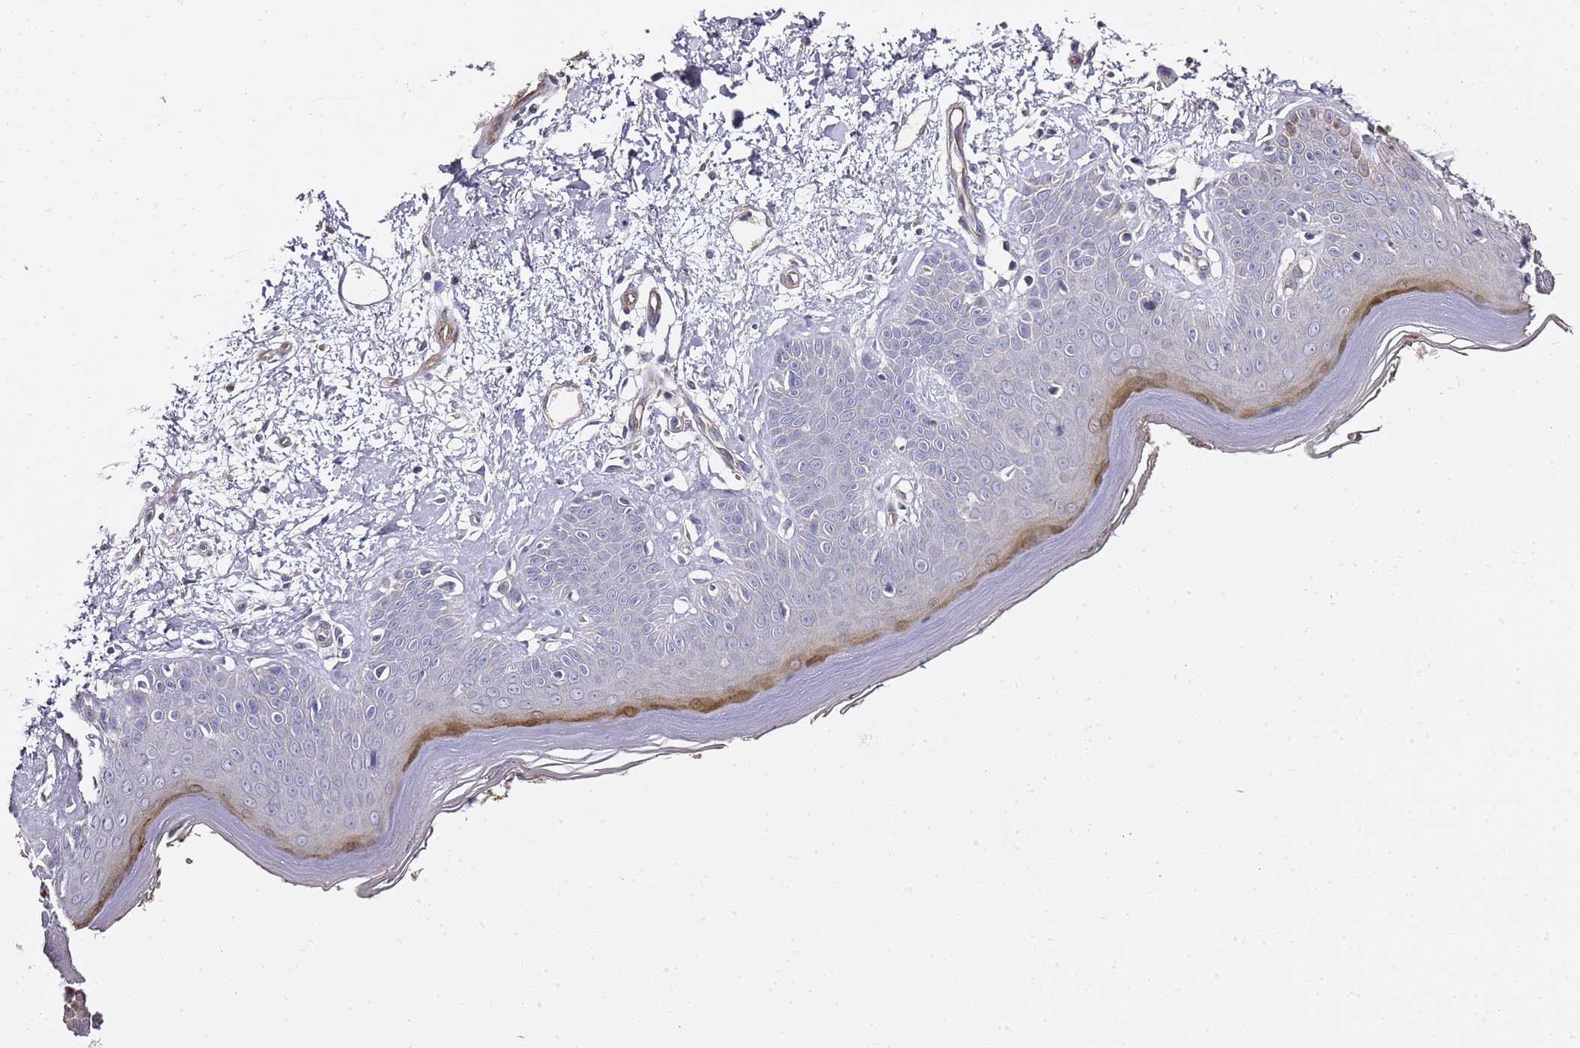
{"staining": {"intensity": "negative", "quantity": "none", "location": "none"}, "tissue": "skin", "cell_type": "Fibroblasts", "image_type": "normal", "snomed": [{"axis": "morphology", "description": "Normal tissue, NOS"}, {"axis": "topography", "description": "Skin"}], "caption": "Photomicrograph shows no significant protein positivity in fibroblasts of benign skin. (Brightfield microscopy of DAB (3,3'-diaminobenzidine) immunohistochemistry at high magnification).", "gene": "EPS8L1", "patient": {"sex": "female", "age": 64}}